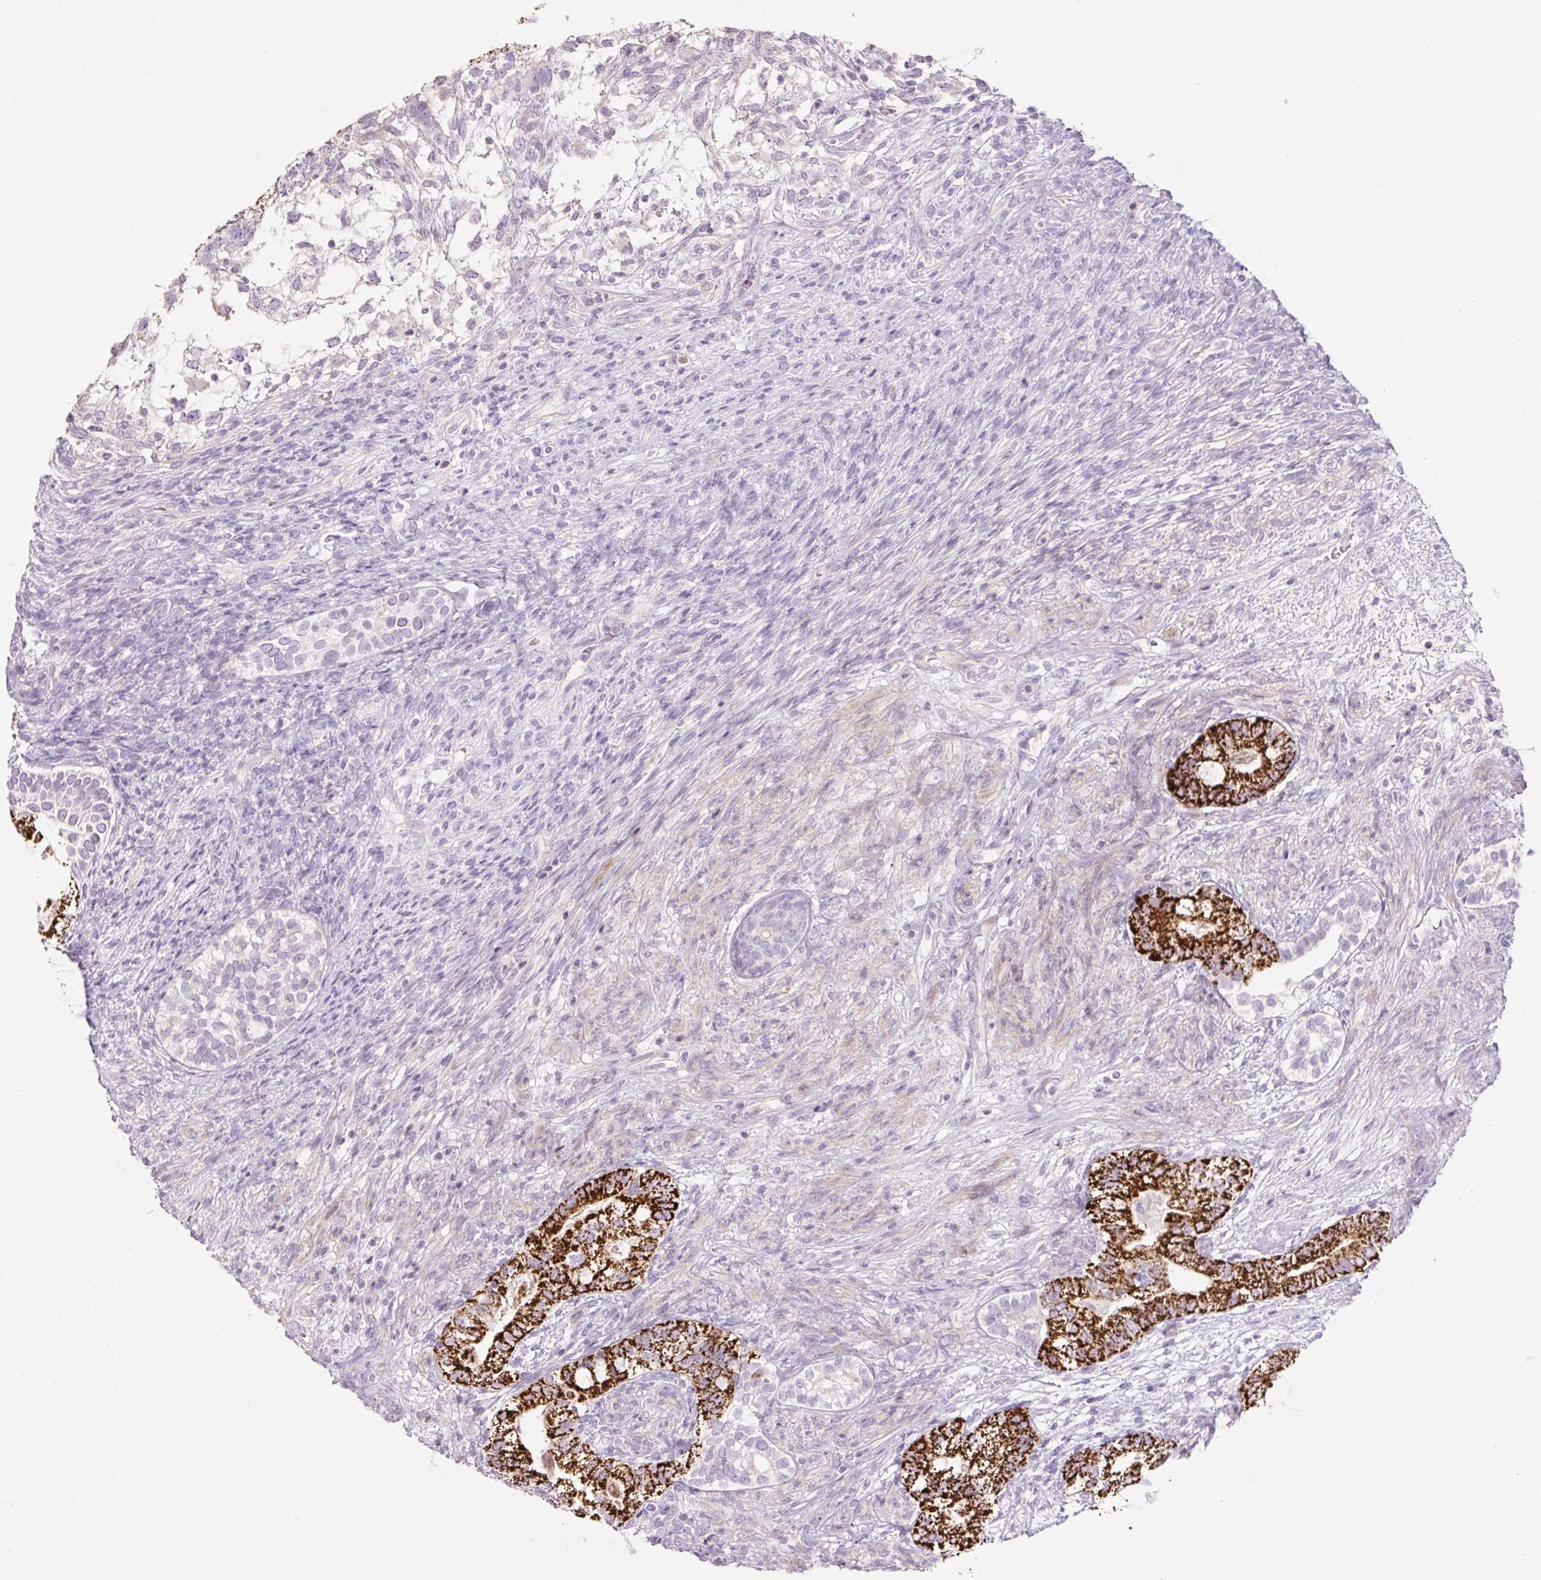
{"staining": {"intensity": "strong", "quantity": "25%-75%", "location": "cytoplasmic/membranous"}, "tissue": "testis cancer", "cell_type": "Tumor cells", "image_type": "cancer", "snomed": [{"axis": "morphology", "description": "Seminoma, NOS"}, {"axis": "morphology", "description": "Carcinoma, Embryonal, NOS"}, {"axis": "topography", "description": "Testis"}], "caption": "Immunohistochemistry (IHC) histopathology image of testis cancer stained for a protein (brown), which exhibits high levels of strong cytoplasmic/membranous staining in approximately 25%-75% of tumor cells.", "gene": "ZNF552", "patient": {"sex": "male", "age": 41}}